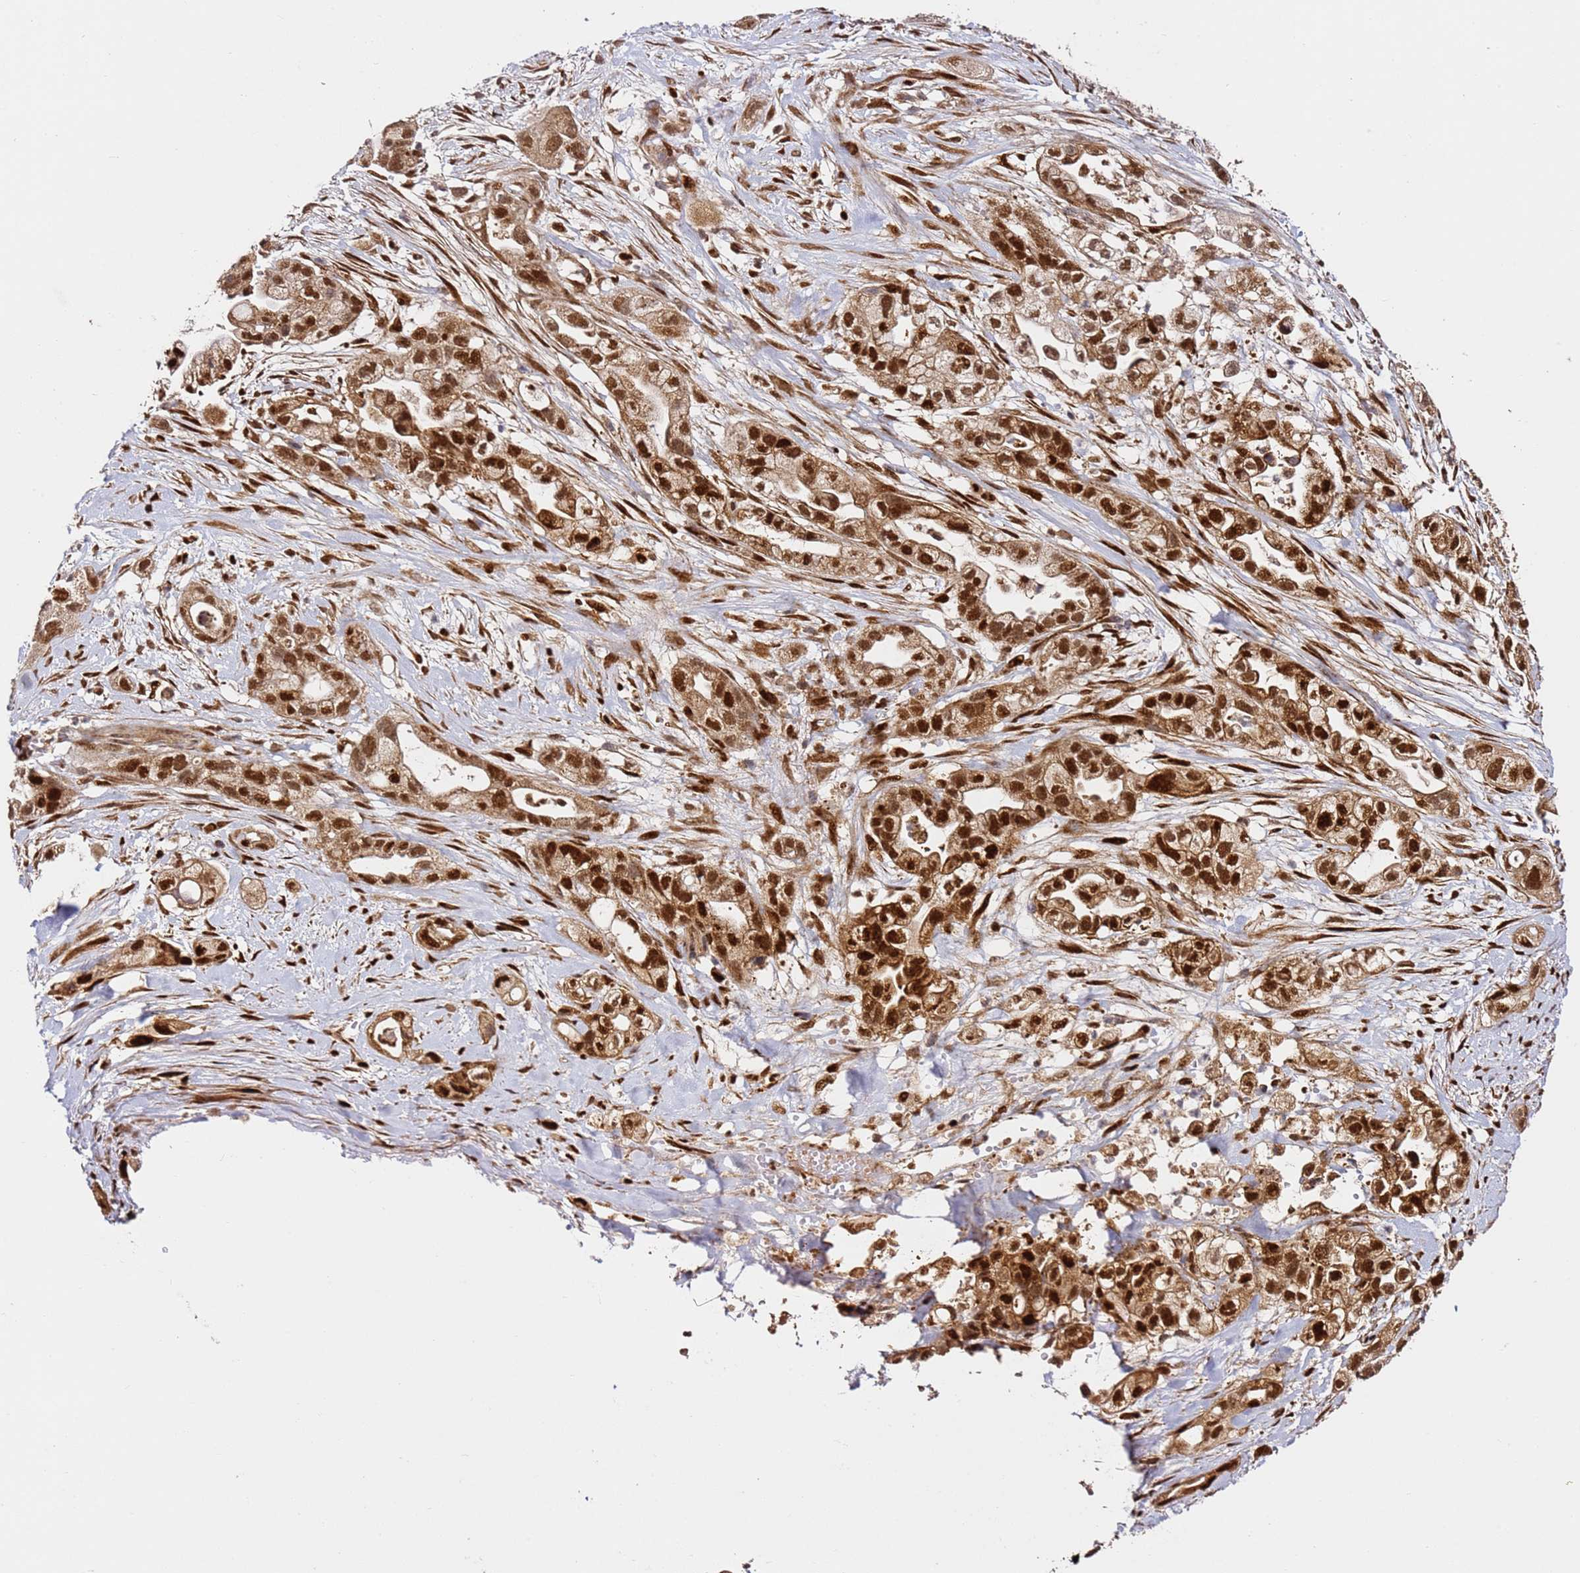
{"staining": {"intensity": "strong", "quantity": ">75%", "location": "cytoplasmic/membranous,nuclear"}, "tissue": "pancreatic cancer", "cell_type": "Tumor cells", "image_type": "cancer", "snomed": [{"axis": "morphology", "description": "Adenocarcinoma, NOS"}, {"axis": "topography", "description": "Pancreas"}], "caption": "This image shows adenocarcinoma (pancreatic) stained with immunohistochemistry to label a protein in brown. The cytoplasmic/membranous and nuclear of tumor cells show strong positivity for the protein. Nuclei are counter-stained blue.", "gene": "SMOX", "patient": {"sex": "male", "age": 44}}